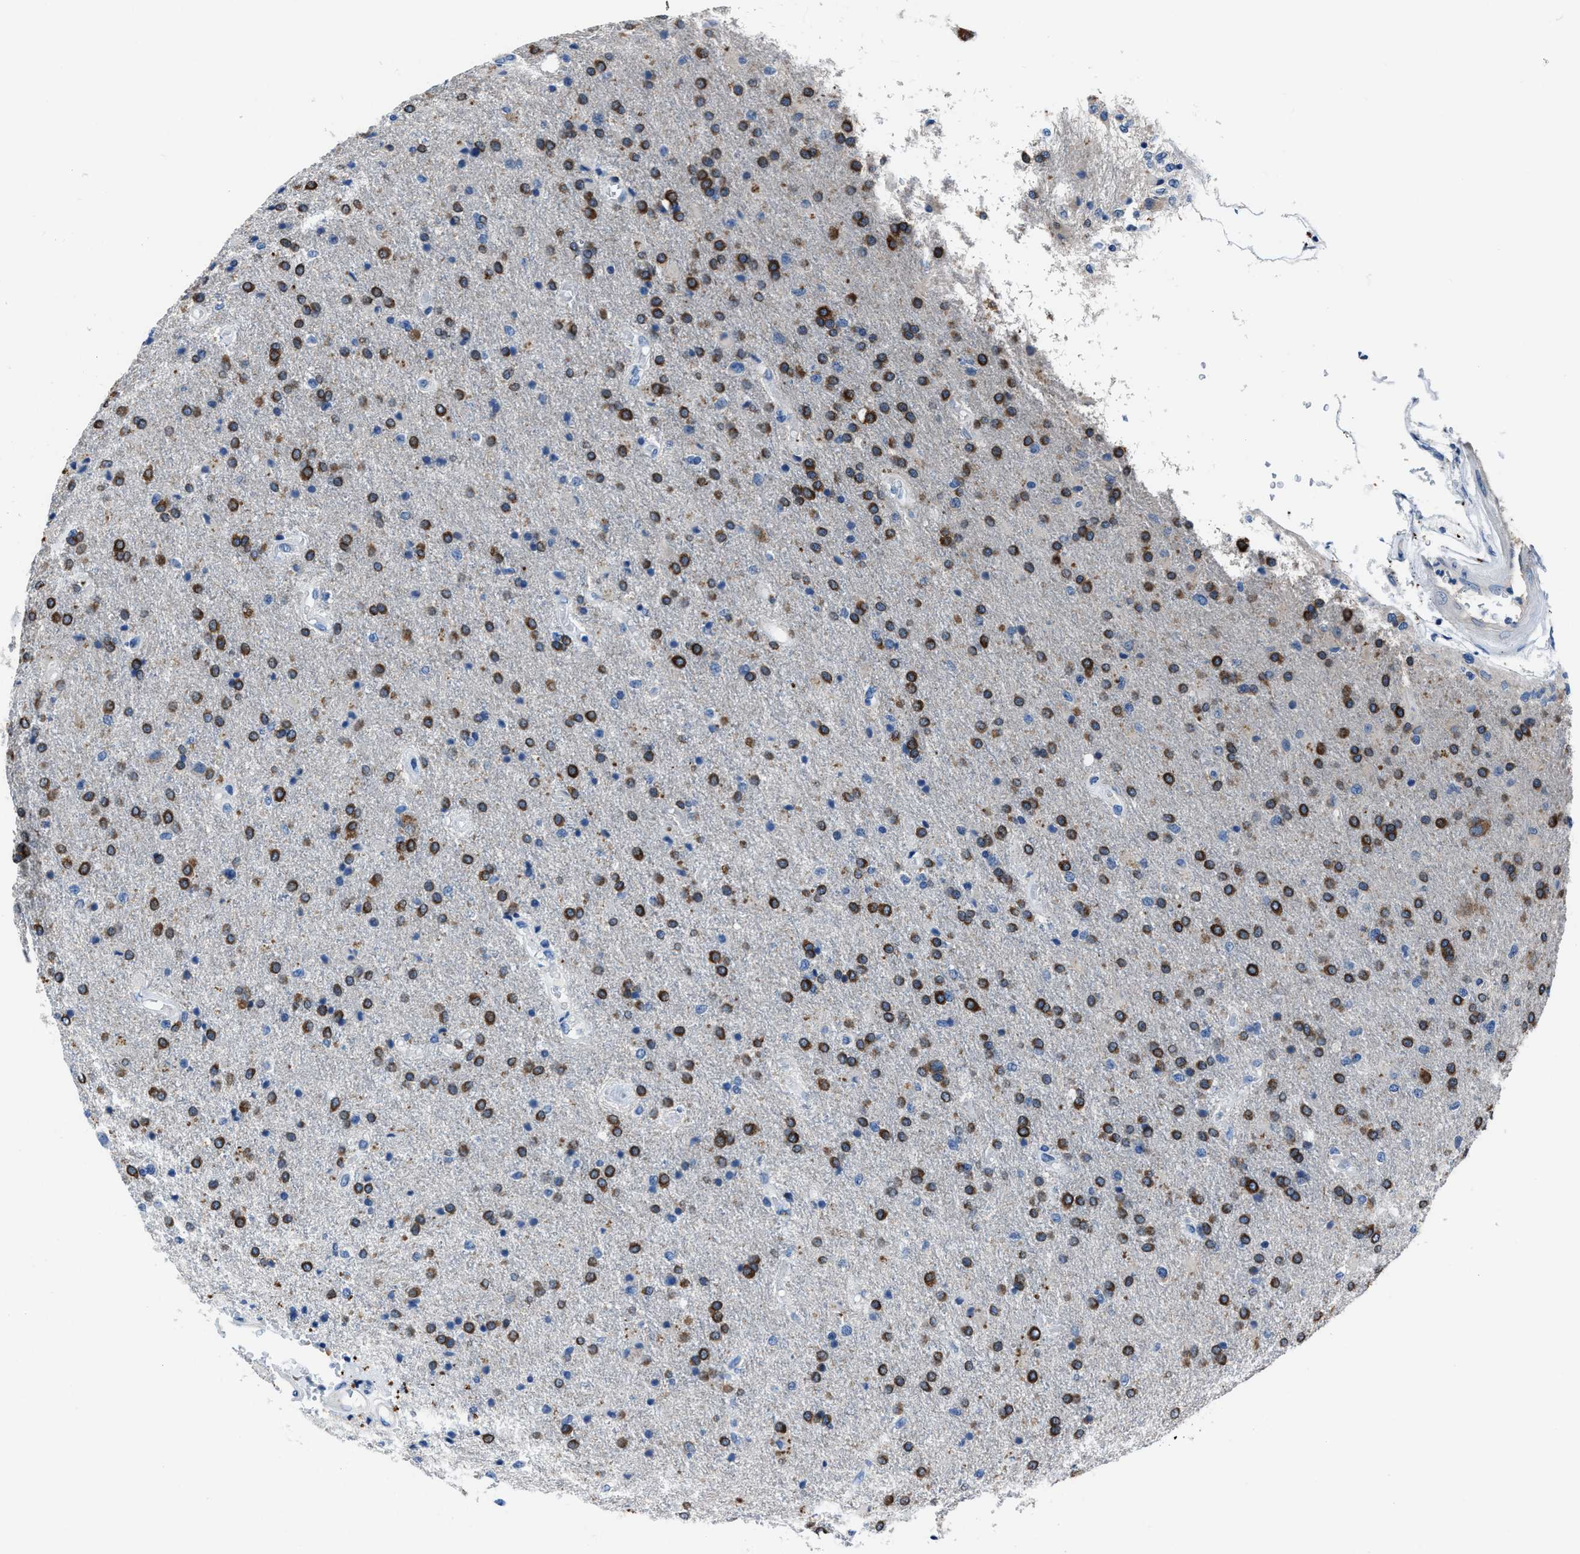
{"staining": {"intensity": "strong", "quantity": ">75%", "location": "cytoplasmic/membranous"}, "tissue": "glioma", "cell_type": "Tumor cells", "image_type": "cancer", "snomed": [{"axis": "morphology", "description": "Glioma, malignant, High grade"}, {"axis": "topography", "description": "Brain"}], "caption": "Glioma tissue shows strong cytoplasmic/membranous positivity in about >75% of tumor cells, visualized by immunohistochemistry.", "gene": "NACAD", "patient": {"sex": "male", "age": 72}}